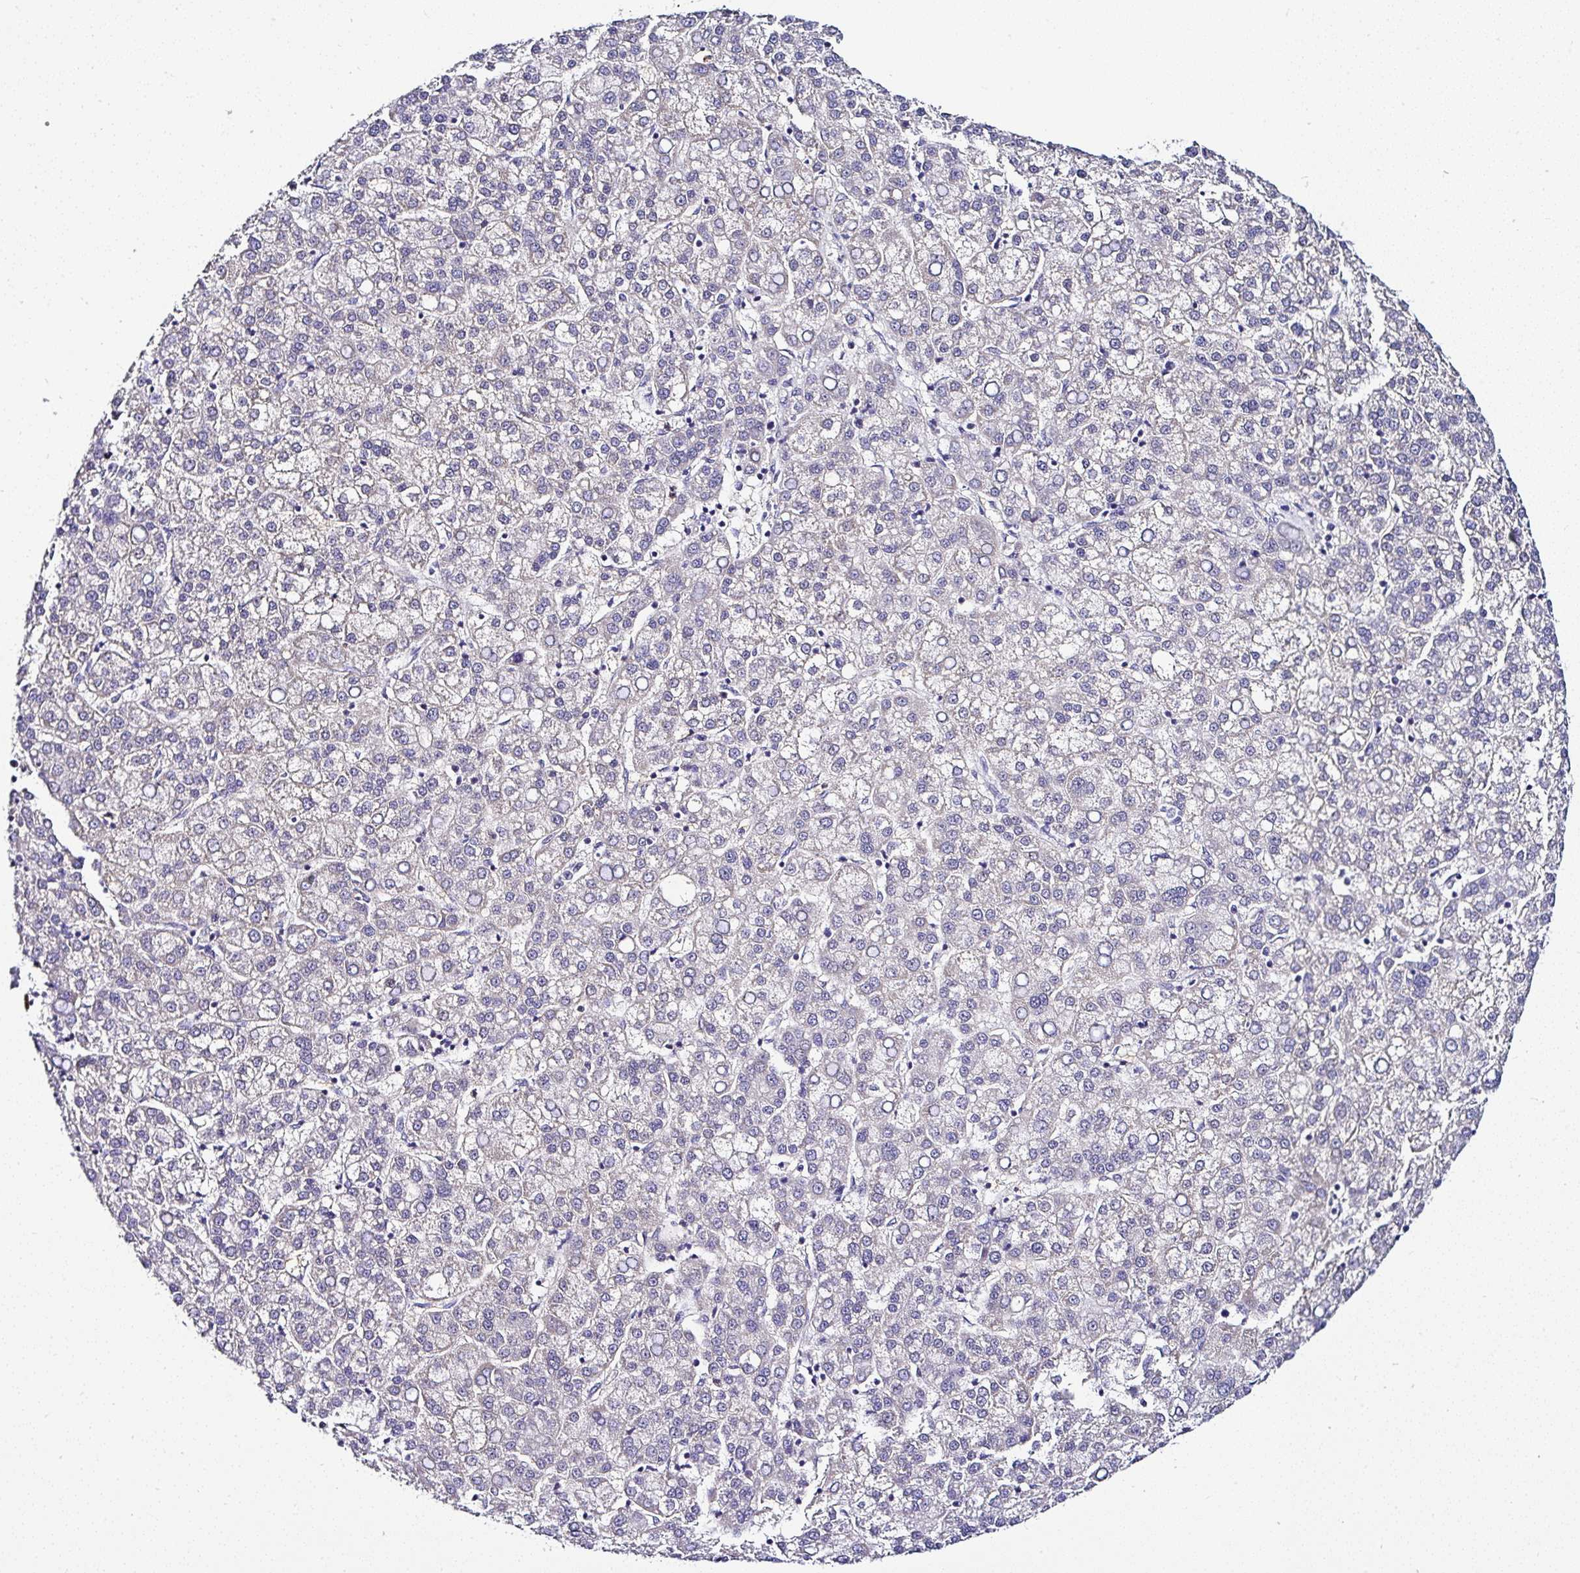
{"staining": {"intensity": "negative", "quantity": "none", "location": "none"}, "tissue": "liver cancer", "cell_type": "Tumor cells", "image_type": "cancer", "snomed": [{"axis": "morphology", "description": "Carcinoma, Hepatocellular, NOS"}, {"axis": "topography", "description": "Liver"}], "caption": "Immunohistochemical staining of human liver cancer displays no significant expression in tumor cells.", "gene": "DEPDC5", "patient": {"sex": "female", "age": 58}}